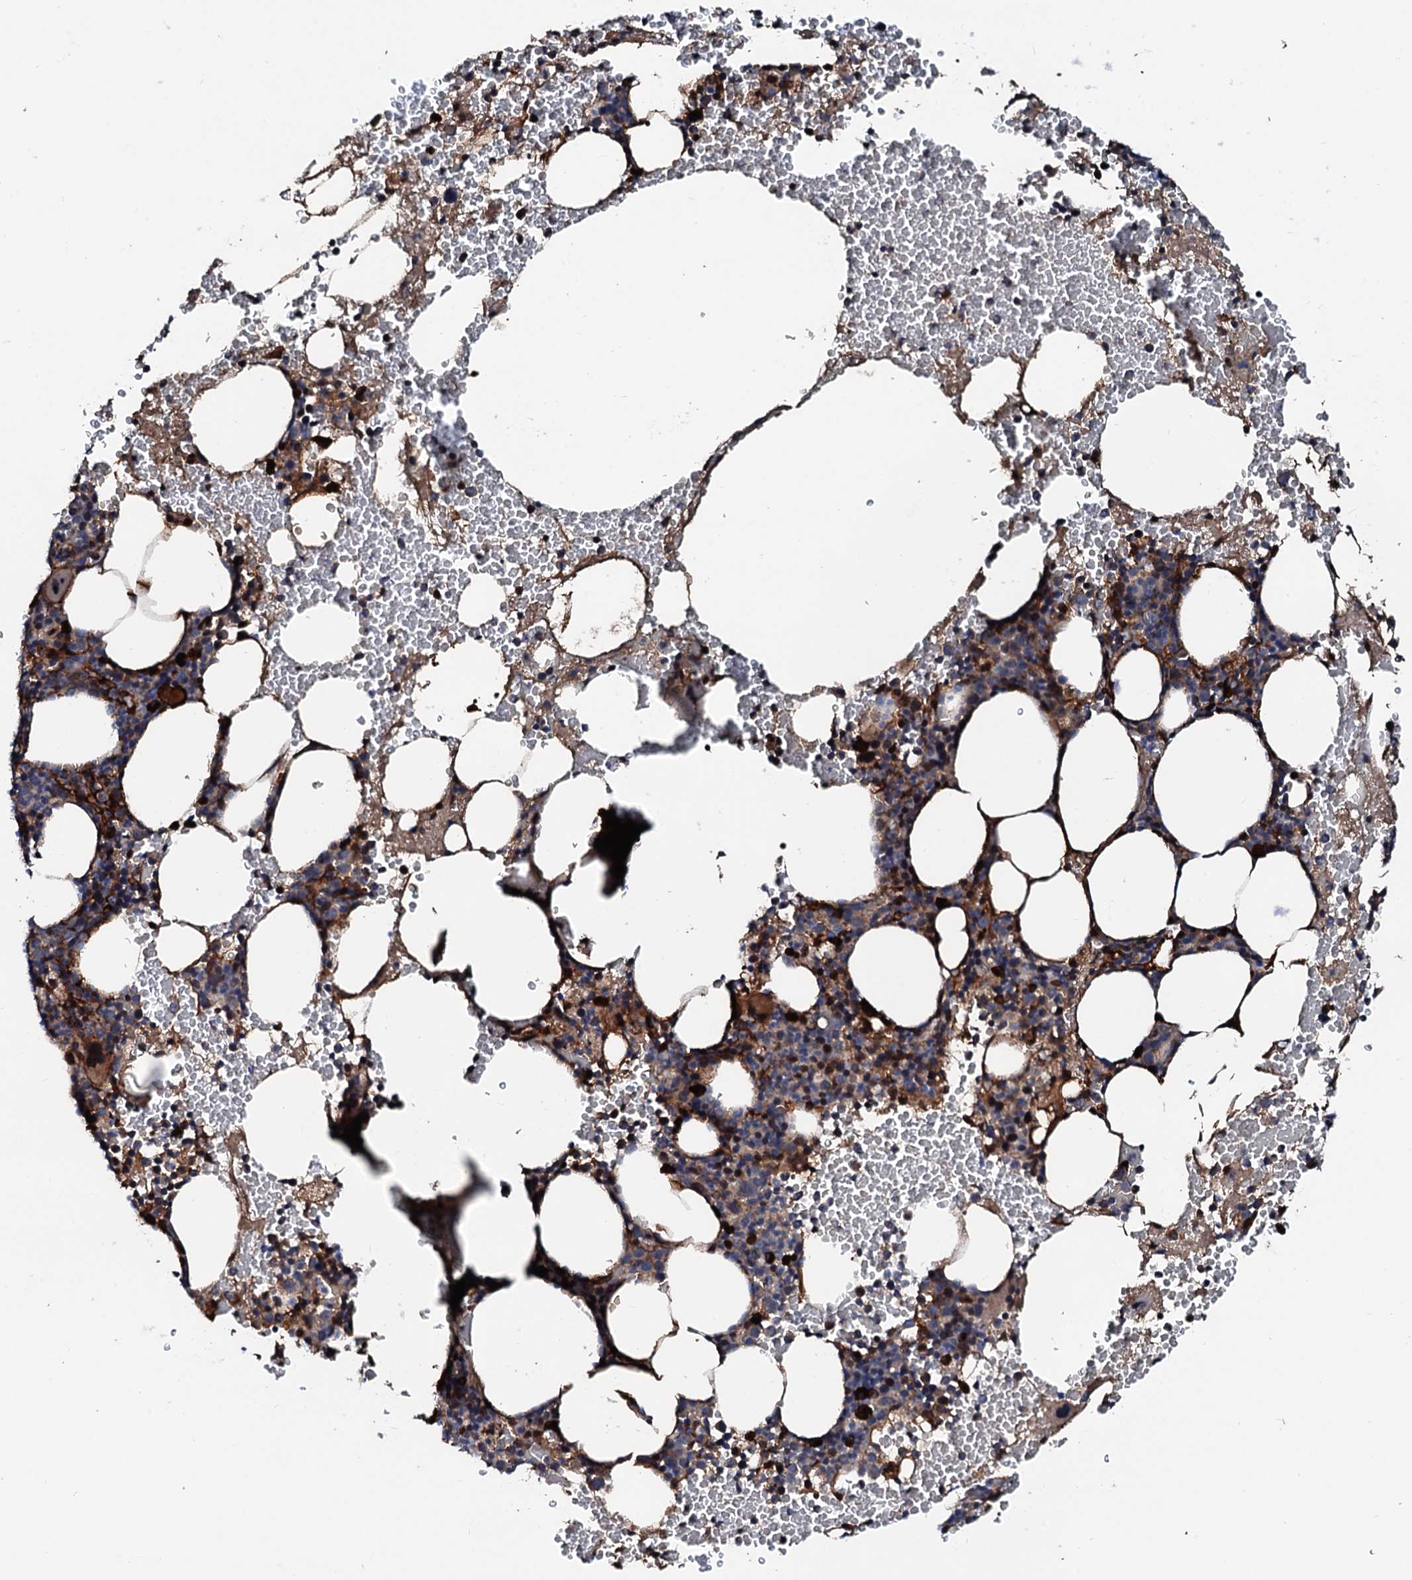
{"staining": {"intensity": "strong", "quantity": "<25%", "location": "cytoplasmic/membranous,nuclear"}, "tissue": "bone marrow", "cell_type": "Hematopoietic cells", "image_type": "normal", "snomed": [{"axis": "morphology", "description": "Normal tissue, NOS"}, {"axis": "morphology", "description": "Inflammation, NOS"}, {"axis": "topography", "description": "Bone marrow"}], "caption": "A high-resolution photomicrograph shows IHC staining of normal bone marrow, which displays strong cytoplasmic/membranous,nuclear expression in approximately <25% of hematopoietic cells.", "gene": "KIF18A", "patient": {"sex": "female", "age": 78}}